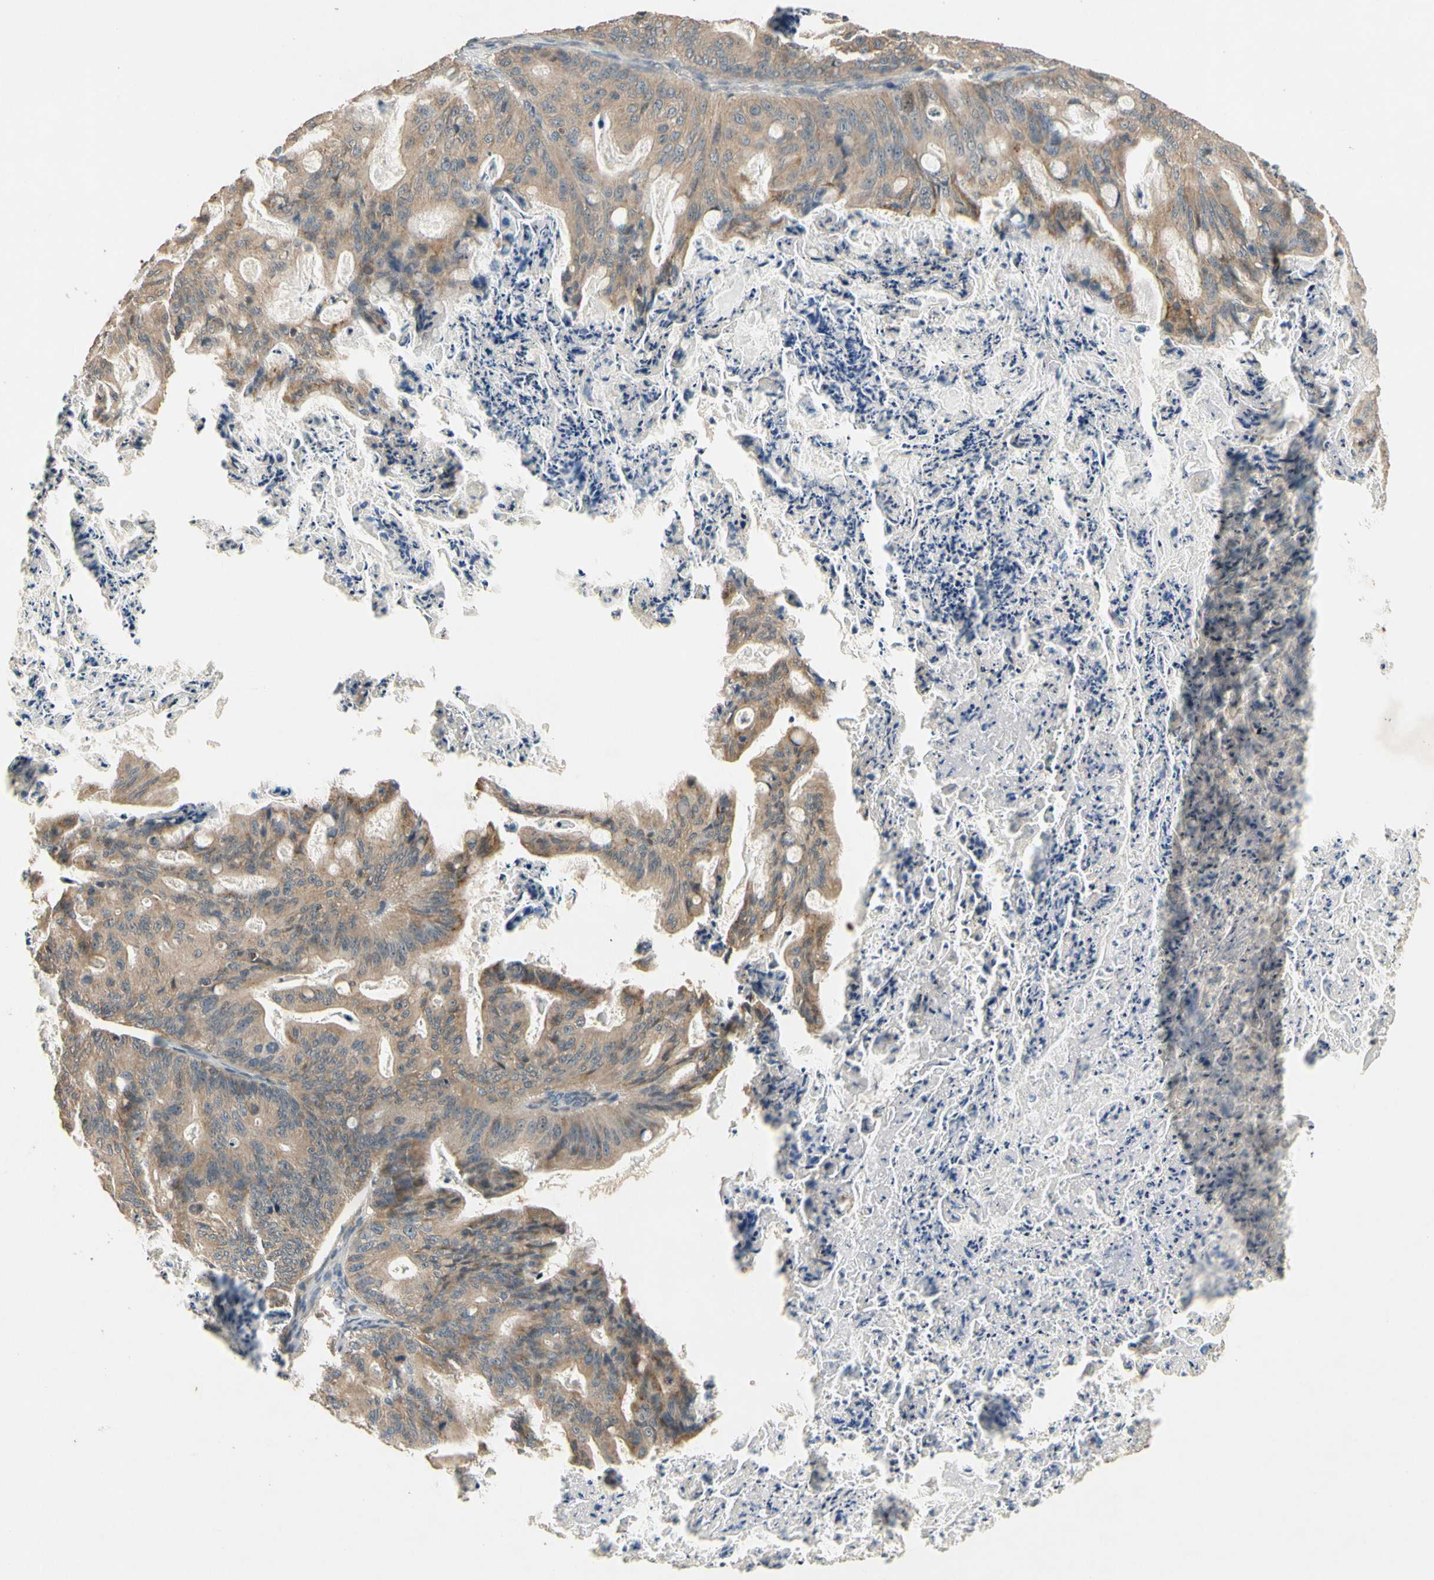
{"staining": {"intensity": "moderate", "quantity": ">75%", "location": "cytoplasmic/membranous"}, "tissue": "ovarian cancer", "cell_type": "Tumor cells", "image_type": "cancer", "snomed": [{"axis": "morphology", "description": "Cystadenocarcinoma, mucinous, NOS"}, {"axis": "topography", "description": "Ovary"}], "caption": "Human ovarian cancer (mucinous cystadenocarcinoma) stained with a protein marker shows moderate staining in tumor cells.", "gene": "ALKBH3", "patient": {"sex": "female", "age": 36}}